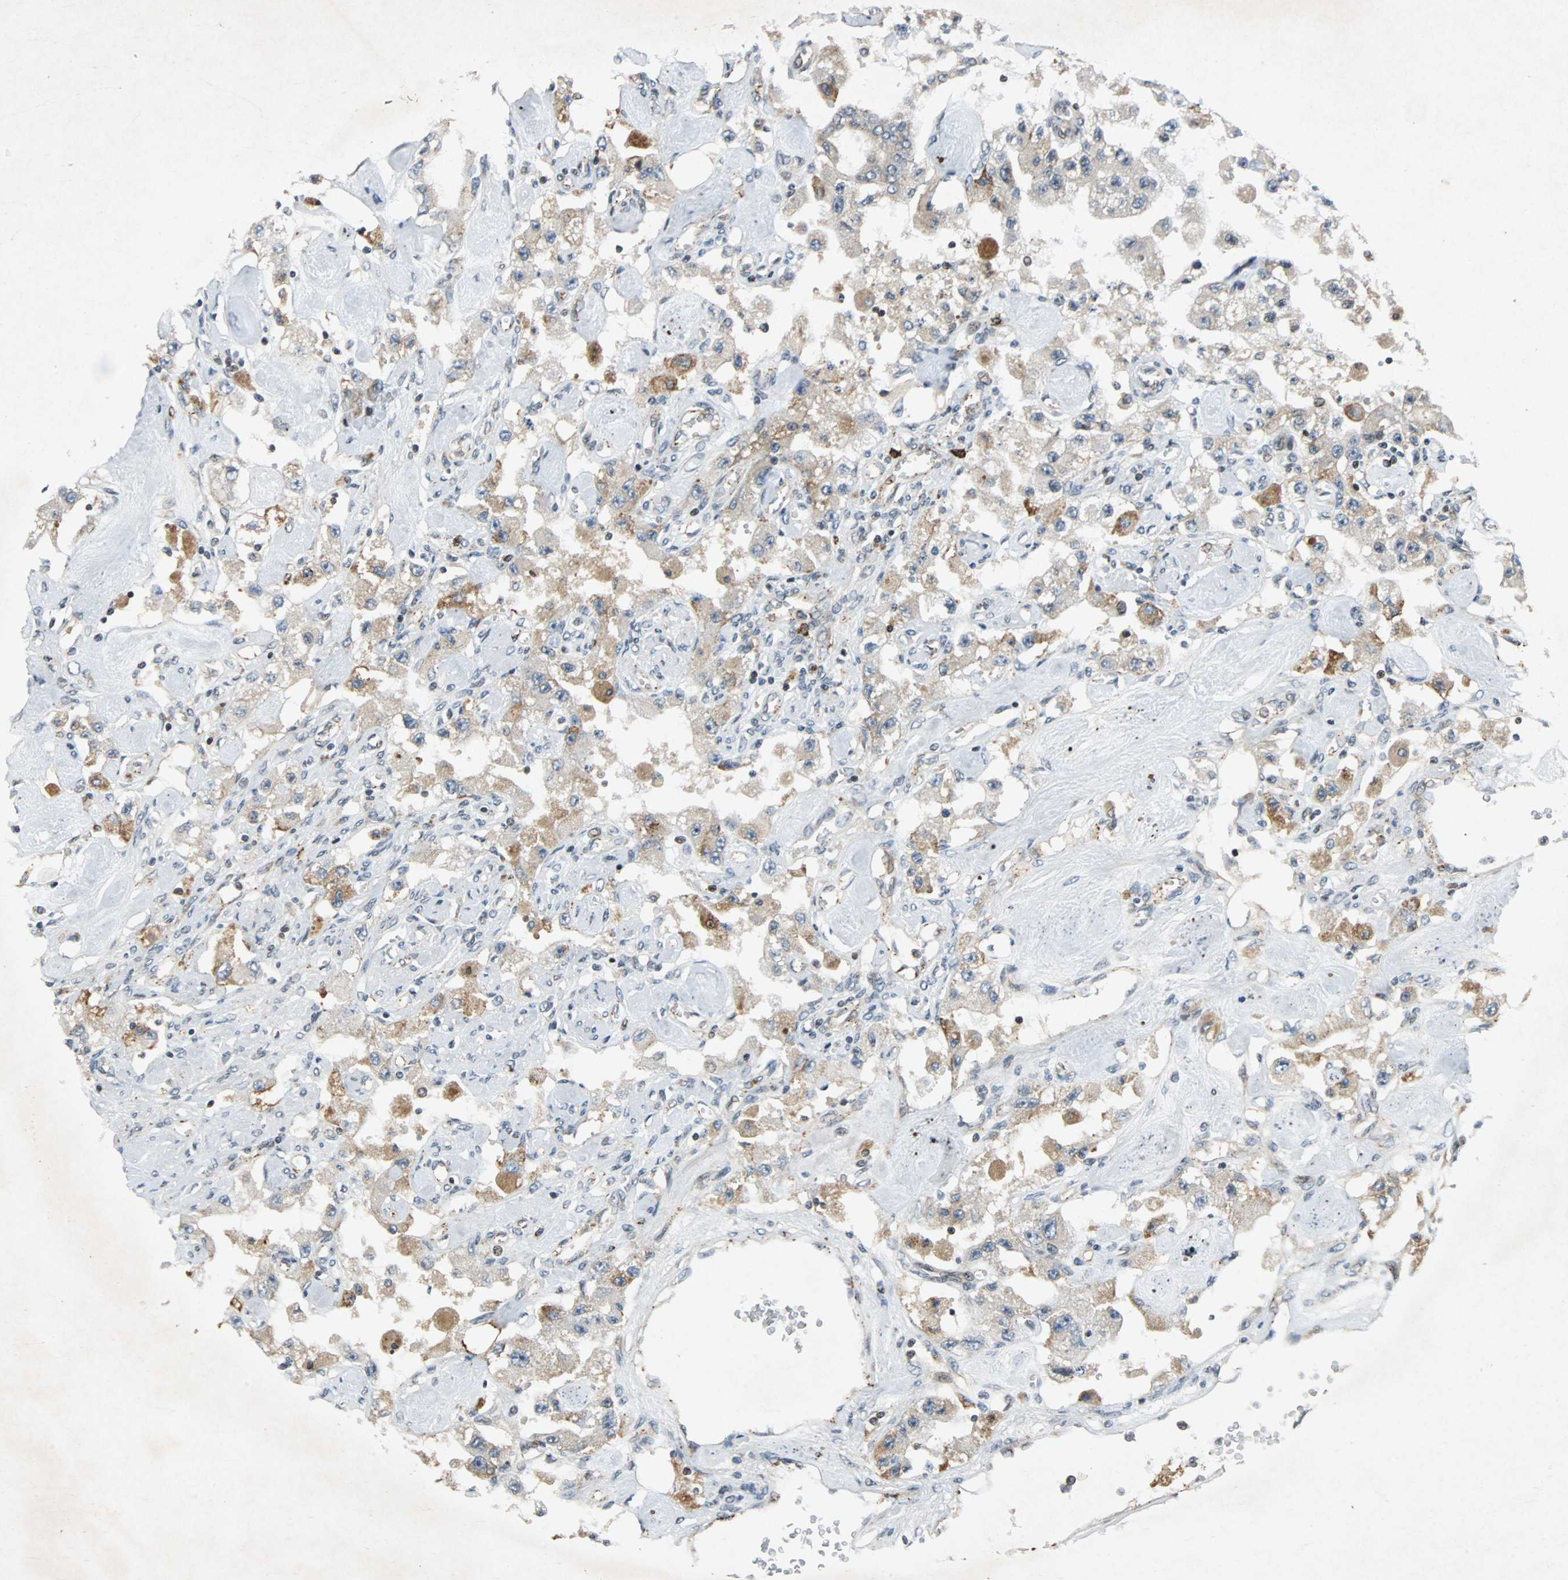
{"staining": {"intensity": "weak", "quantity": "25%-75%", "location": "cytoplasmic/membranous"}, "tissue": "carcinoid", "cell_type": "Tumor cells", "image_type": "cancer", "snomed": [{"axis": "morphology", "description": "Carcinoid, malignant, NOS"}, {"axis": "topography", "description": "Pancreas"}], "caption": "Weak cytoplasmic/membranous protein staining is appreciated in about 25%-75% of tumor cells in carcinoid. (brown staining indicates protein expression, while blue staining denotes nuclei).", "gene": "TUBA4A", "patient": {"sex": "male", "age": 41}}